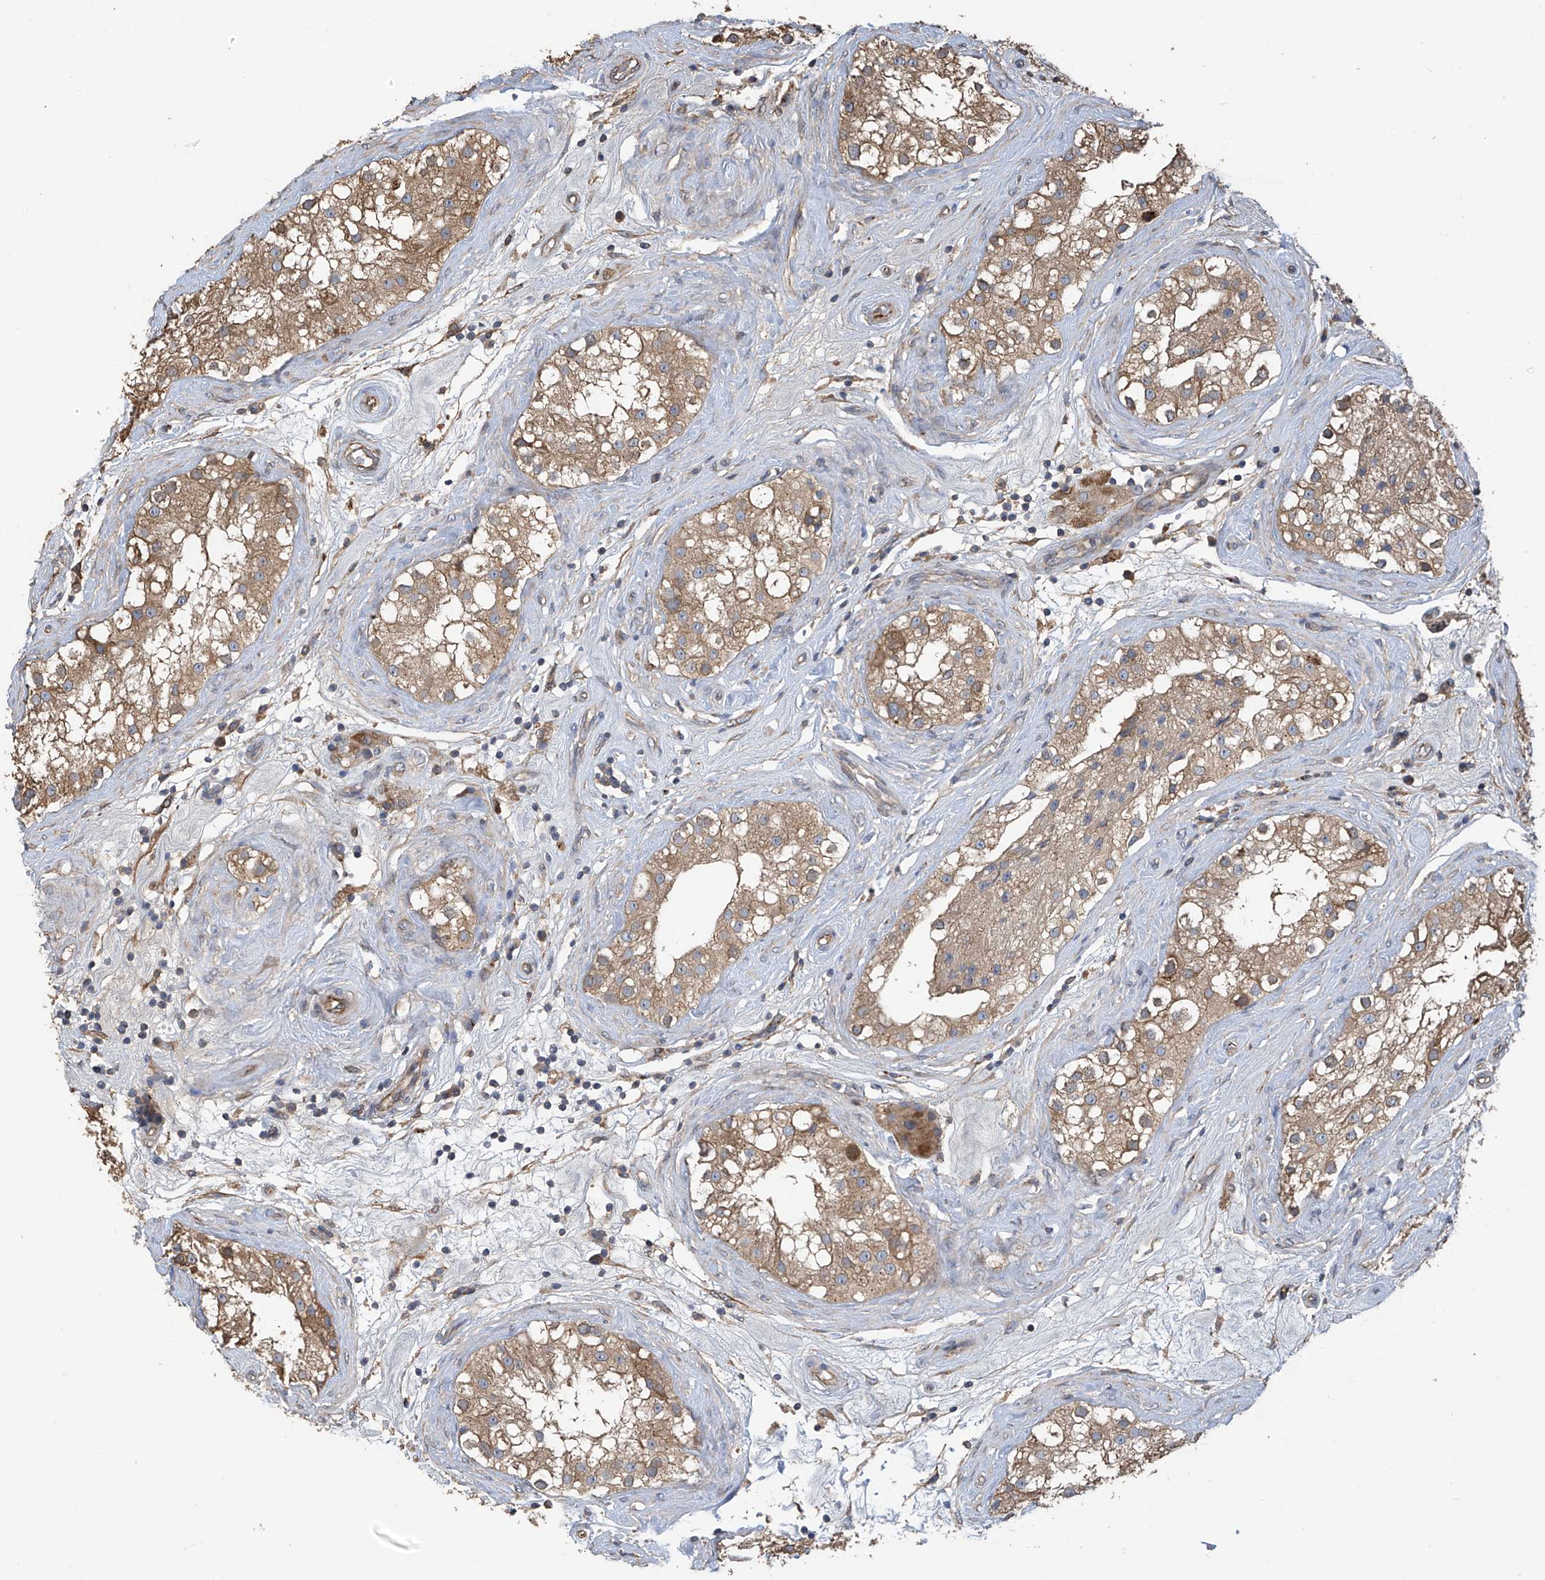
{"staining": {"intensity": "moderate", "quantity": ">75%", "location": "cytoplasmic/membranous"}, "tissue": "testis", "cell_type": "Cells in seminiferous ducts", "image_type": "normal", "snomed": [{"axis": "morphology", "description": "Normal tissue, NOS"}, {"axis": "topography", "description": "Testis"}], "caption": "Cells in seminiferous ducts reveal medium levels of moderate cytoplasmic/membranous positivity in approximately >75% of cells in unremarkable human testis.", "gene": "PHACTR4", "patient": {"sex": "male", "age": 84}}